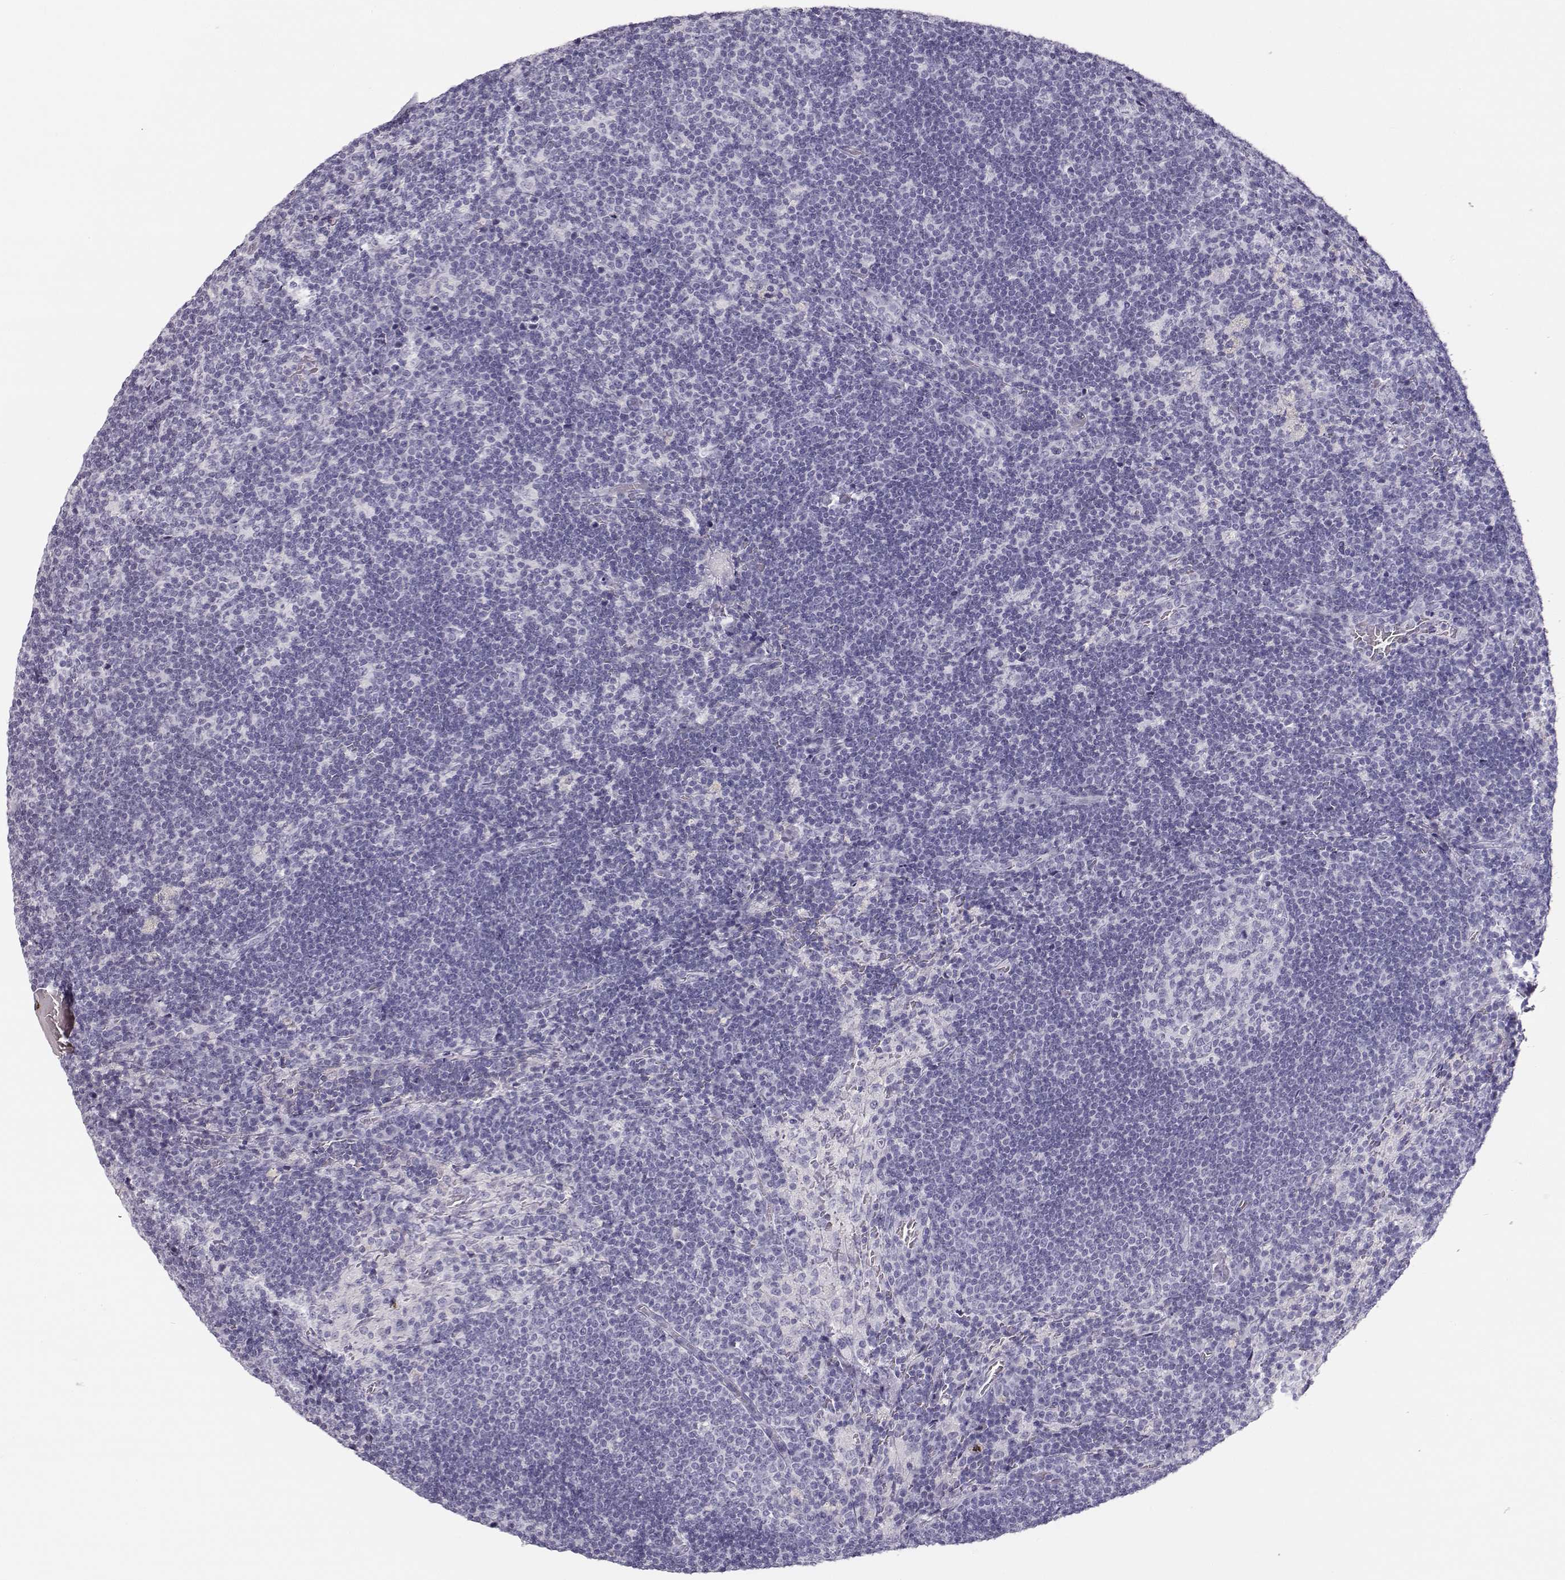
{"staining": {"intensity": "negative", "quantity": "none", "location": "none"}, "tissue": "lymph node", "cell_type": "Germinal center cells", "image_type": "normal", "snomed": [{"axis": "morphology", "description": "Normal tissue, NOS"}, {"axis": "topography", "description": "Lymph node"}], "caption": "The immunohistochemistry (IHC) histopathology image has no significant positivity in germinal center cells of lymph node. (Brightfield microscopy of DAB immunohistochemistry (IHC) at high magnification).", "gene": "TKTL1", "patient": {"sex": "male", "age": 63}}